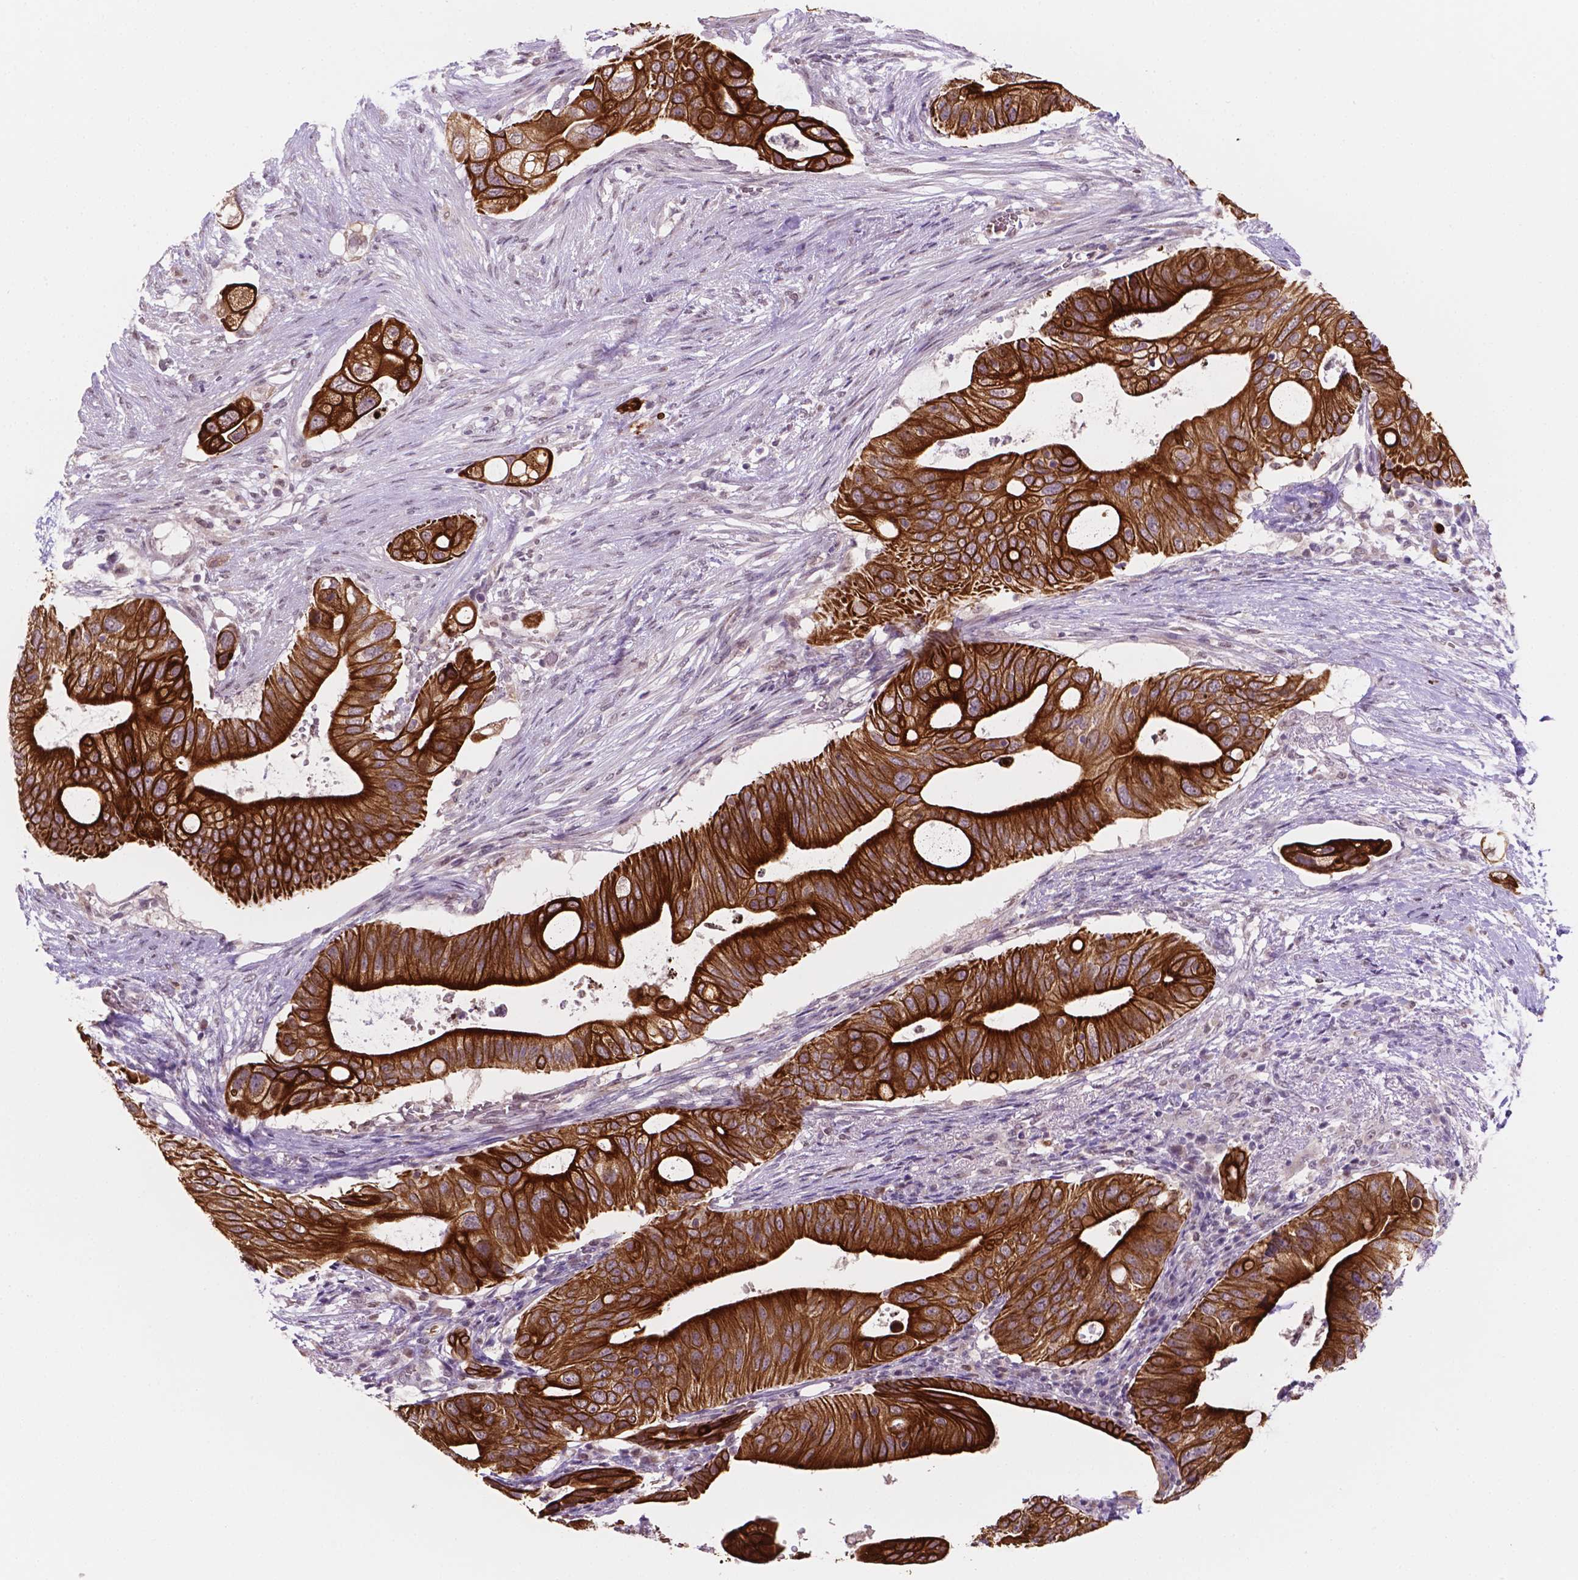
{"staining": {"intensity": "strong", "quantity": ">75%", "location": "cytoplasmic/membranous"}, "tissue": "pancreatic cancer", "cell_type": "Tumor cells", "image_type": "cancer", "snomed": [{"axis": "morphology", "description": "Adenocarcinoma, NOS"}, {"axis": "topography", "description": "Pancreas"}], "caption": "Immunohistochemistry (IHC) of pancreatic cancer reveals high levels of strong cytoplasmic/membranous staining in about >75% of tumor cells. The protein is shown in brown color, while the nuclei are stained blue.", "gene": "SHLD3", "patient": {"sex": "female", "age": 72}}